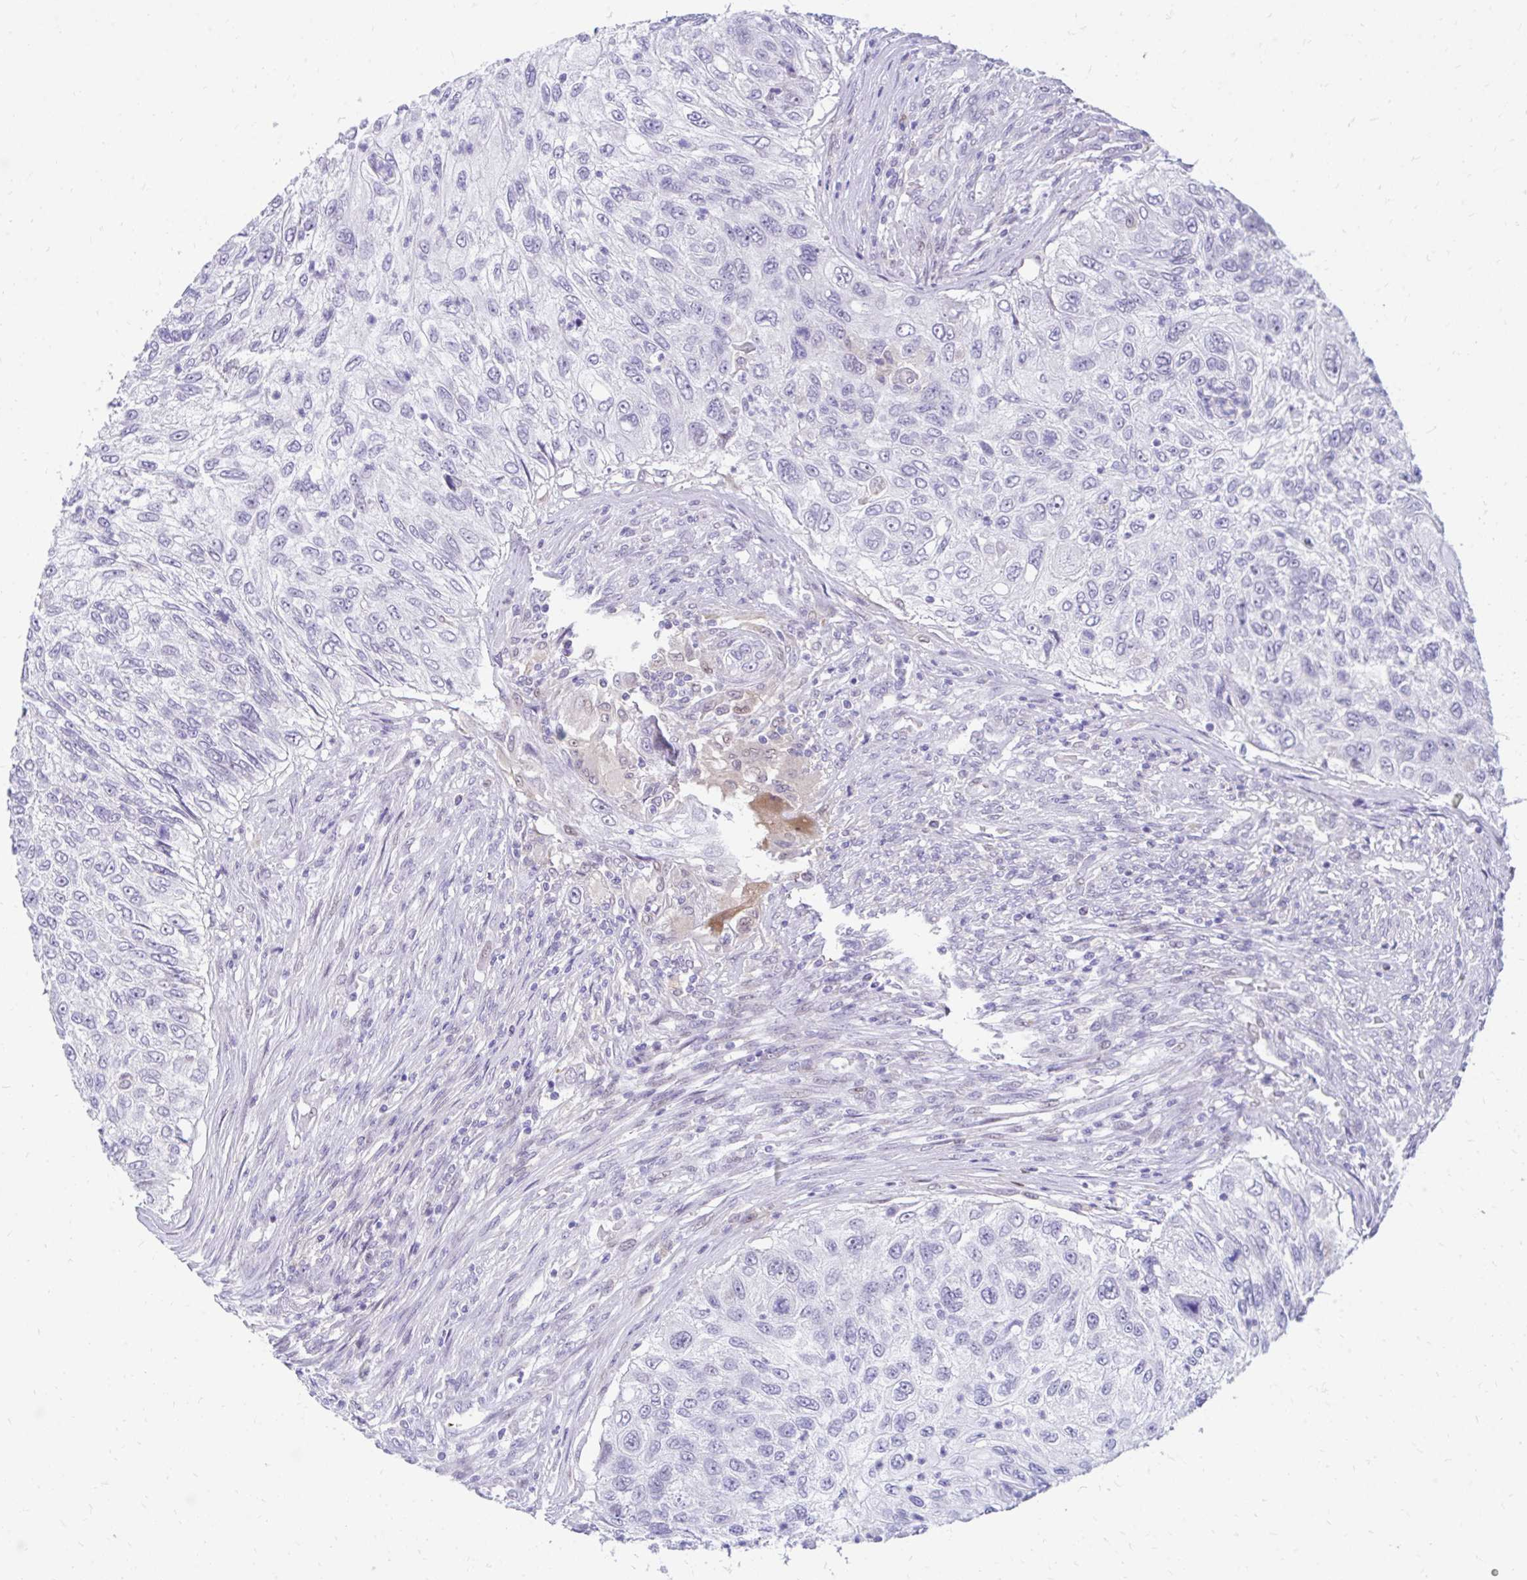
{"staining": {"intensity": "negative", "quantity": "none", "location": "none"}, "tissue": "urothelial cancer", "cell_type": "Tumor cells", "image_type": "cancer", "snomed": [{"axis": "morphology", "description": "Urothelial carcinoma, High grade"}, {"axis": "topography", "description": "Urinary bladder"}], "caption": "This photomicrograph is of urothelial cancer stained with IHC to label a protein in brown with the nuclei are counter-stained blue. There is no staining in tumor cells.", "gene": "GLB1L2", "patient": {"sex": "female", "age": 60}}